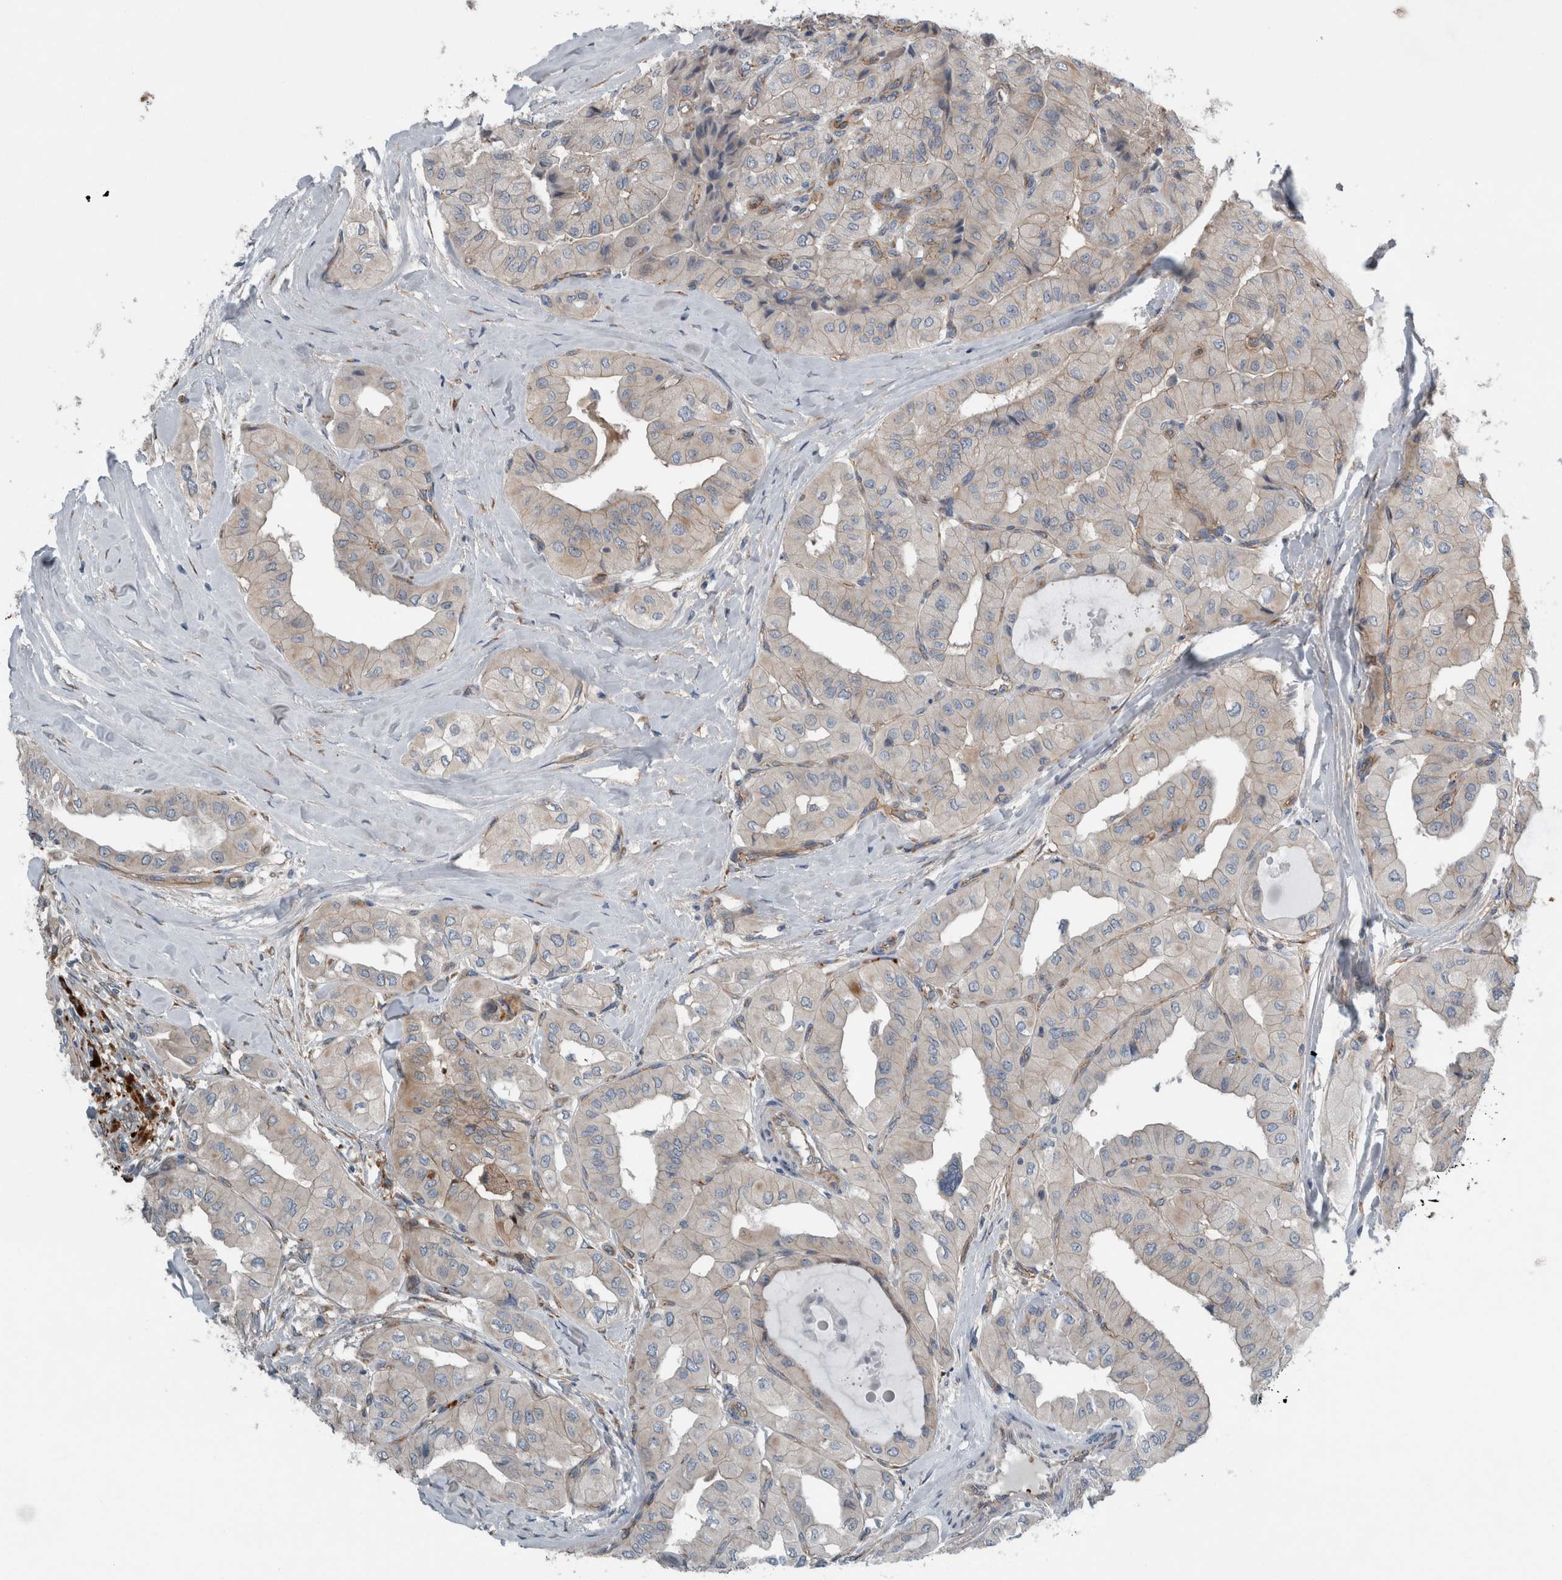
{"staining": {"intensity": "weak", "quantity": "25%-75%", "location": "cytoplasmic/membranous"}, "tissue": "thyroid cancer", "cell_type": "Tumor cells", "image_type": "cancer", "snomed": [{"axis": "morphology", "description": "Papillary adenocarcinoma, NOS"}, {"axis": "topography", "description": "Thyroid gland"}], "caption": "Protein expression analysis of thyroid papillary adenocarcinoma displays weak cytoplasmic/membranous staining in approximately 25%-75% of tumor cells.", "gene": "GLT8D2", "patient": {"sex": "female", "age": 59}}